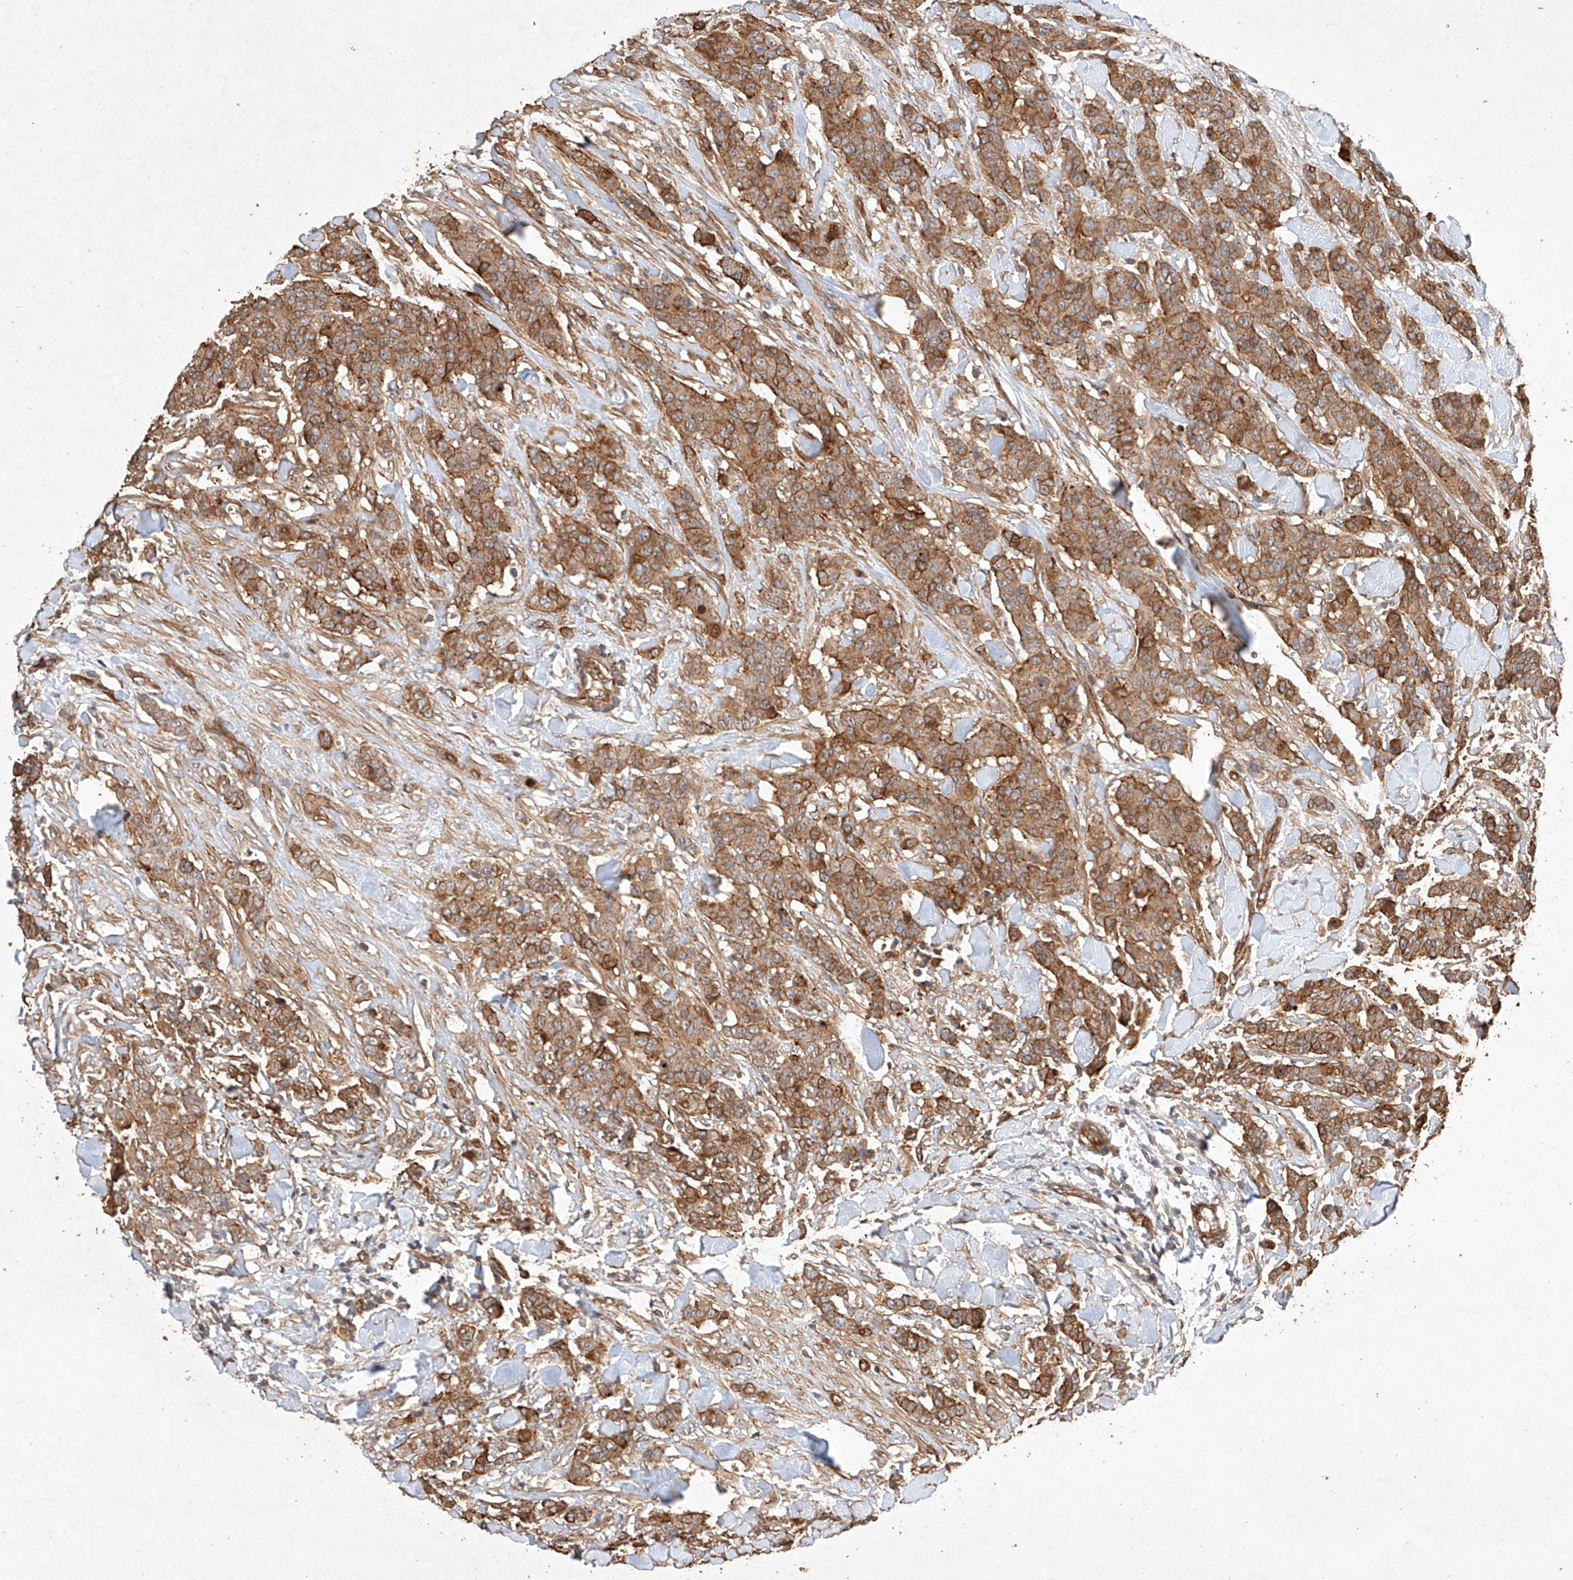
{"staining": {"intensity": "moderate", "quantity": ">75%", "location": "cytoplasmic/membranous"}, "tissue": "breast cancer", "cell_type": "Tumor cells", "image_type": "cancer", "snomed": [{"axis": "morphology", "description": "Duct carcinoma"}, {"axis": "topography", "description": "Breast"}], "caption": "Breast cancer stained for a protein reveals moderate cytoplasmic/membranous positivity in tumor cells. (DAB (3,3'-diaminobenzidine) IHC with brightfield microscopy, high magnification).", "gene": "GHDC", "patient": {"sex": "female", "age": 40}}